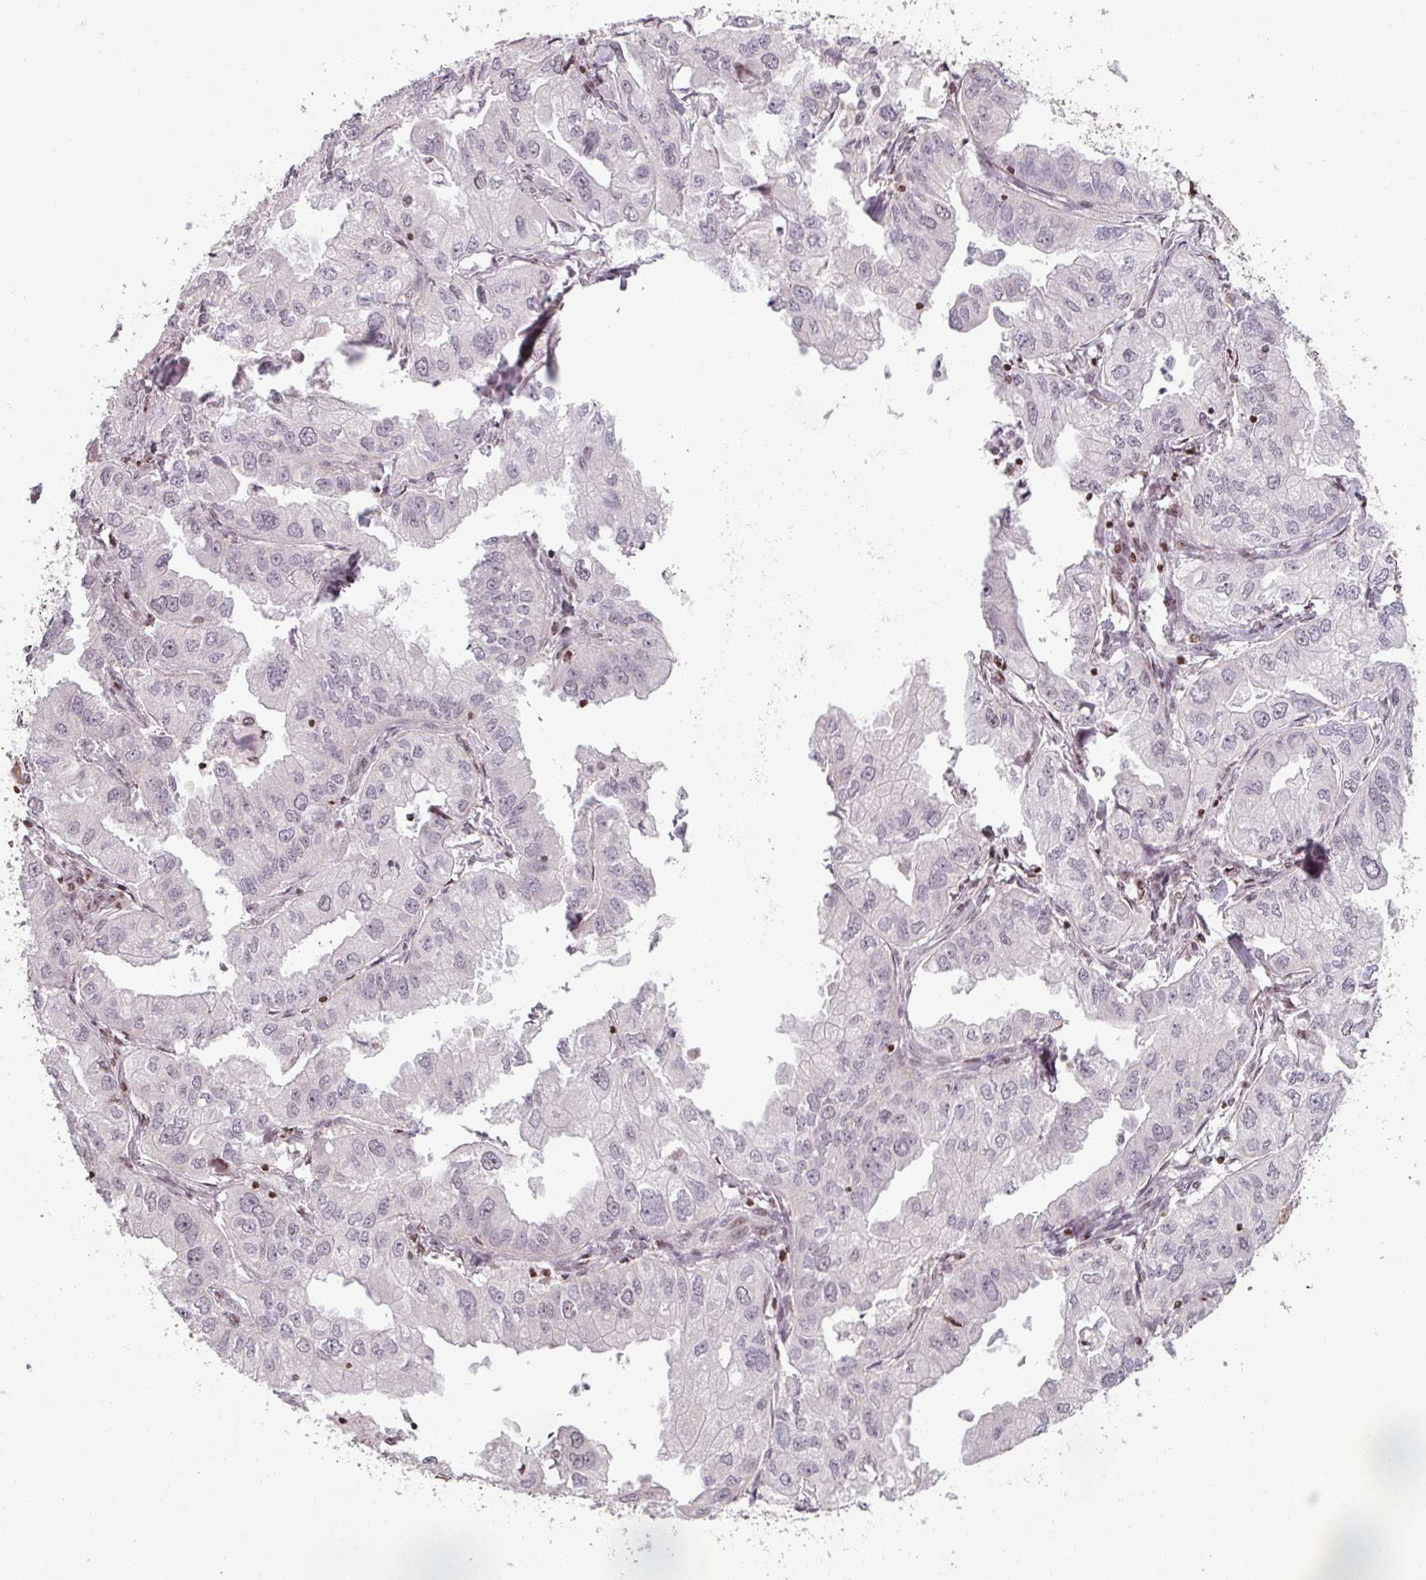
{"staining": {"intensity": "weak", "quantity": "<25%", "location": "nuclear"}, "tissue": "lung cancer", "cell_type": "Tumor cells", "image_type": "cancer", "snomed": [{"axis": "morphology", "description": "Adenocarcinoma, NOS"}, {"axis": "topography", "description": "Lung"}], "caption": "Immunohistochemistry (IHC) micrograph of adenocarcinoma (lung) stained for a protein (brown), which demonstrates no positivity in tumor cells.", "gene": "NCOR1", "patient": {"sex": "male", "age": 48}}